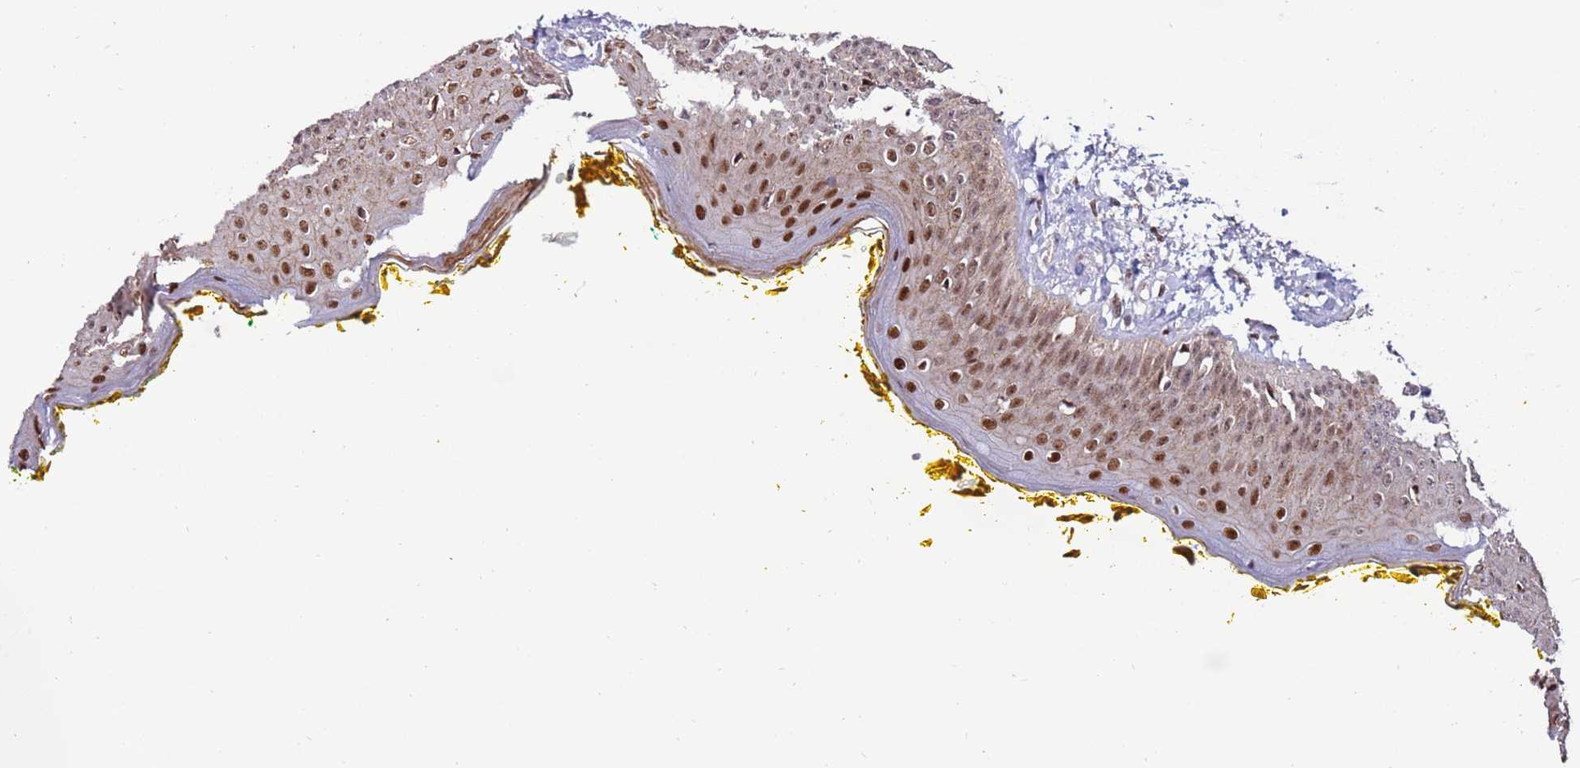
{"staining": {"intensity": "moderate", "quantity": ">75%", "location": "cytoplasmic/membranous,nuclear"}, "tissue": "oral mucosa", "cell_type": "Squamous epithelial cells", "image_type": "normal", "snomed": [{"axis": "morphology", "description": "Normal tissue, NOS"}, {"axis": "topography", "description": "Oral tissue"}], "caption": "The photomicrograph reveals staining of normal oral mucosa, revealing moderate cytoplasmic/membranous,nuclear protein expression (brown color) within squamous epithelial cells.", "gene": "KPNA4", "patient": {"sex": "female", "age": 70}}